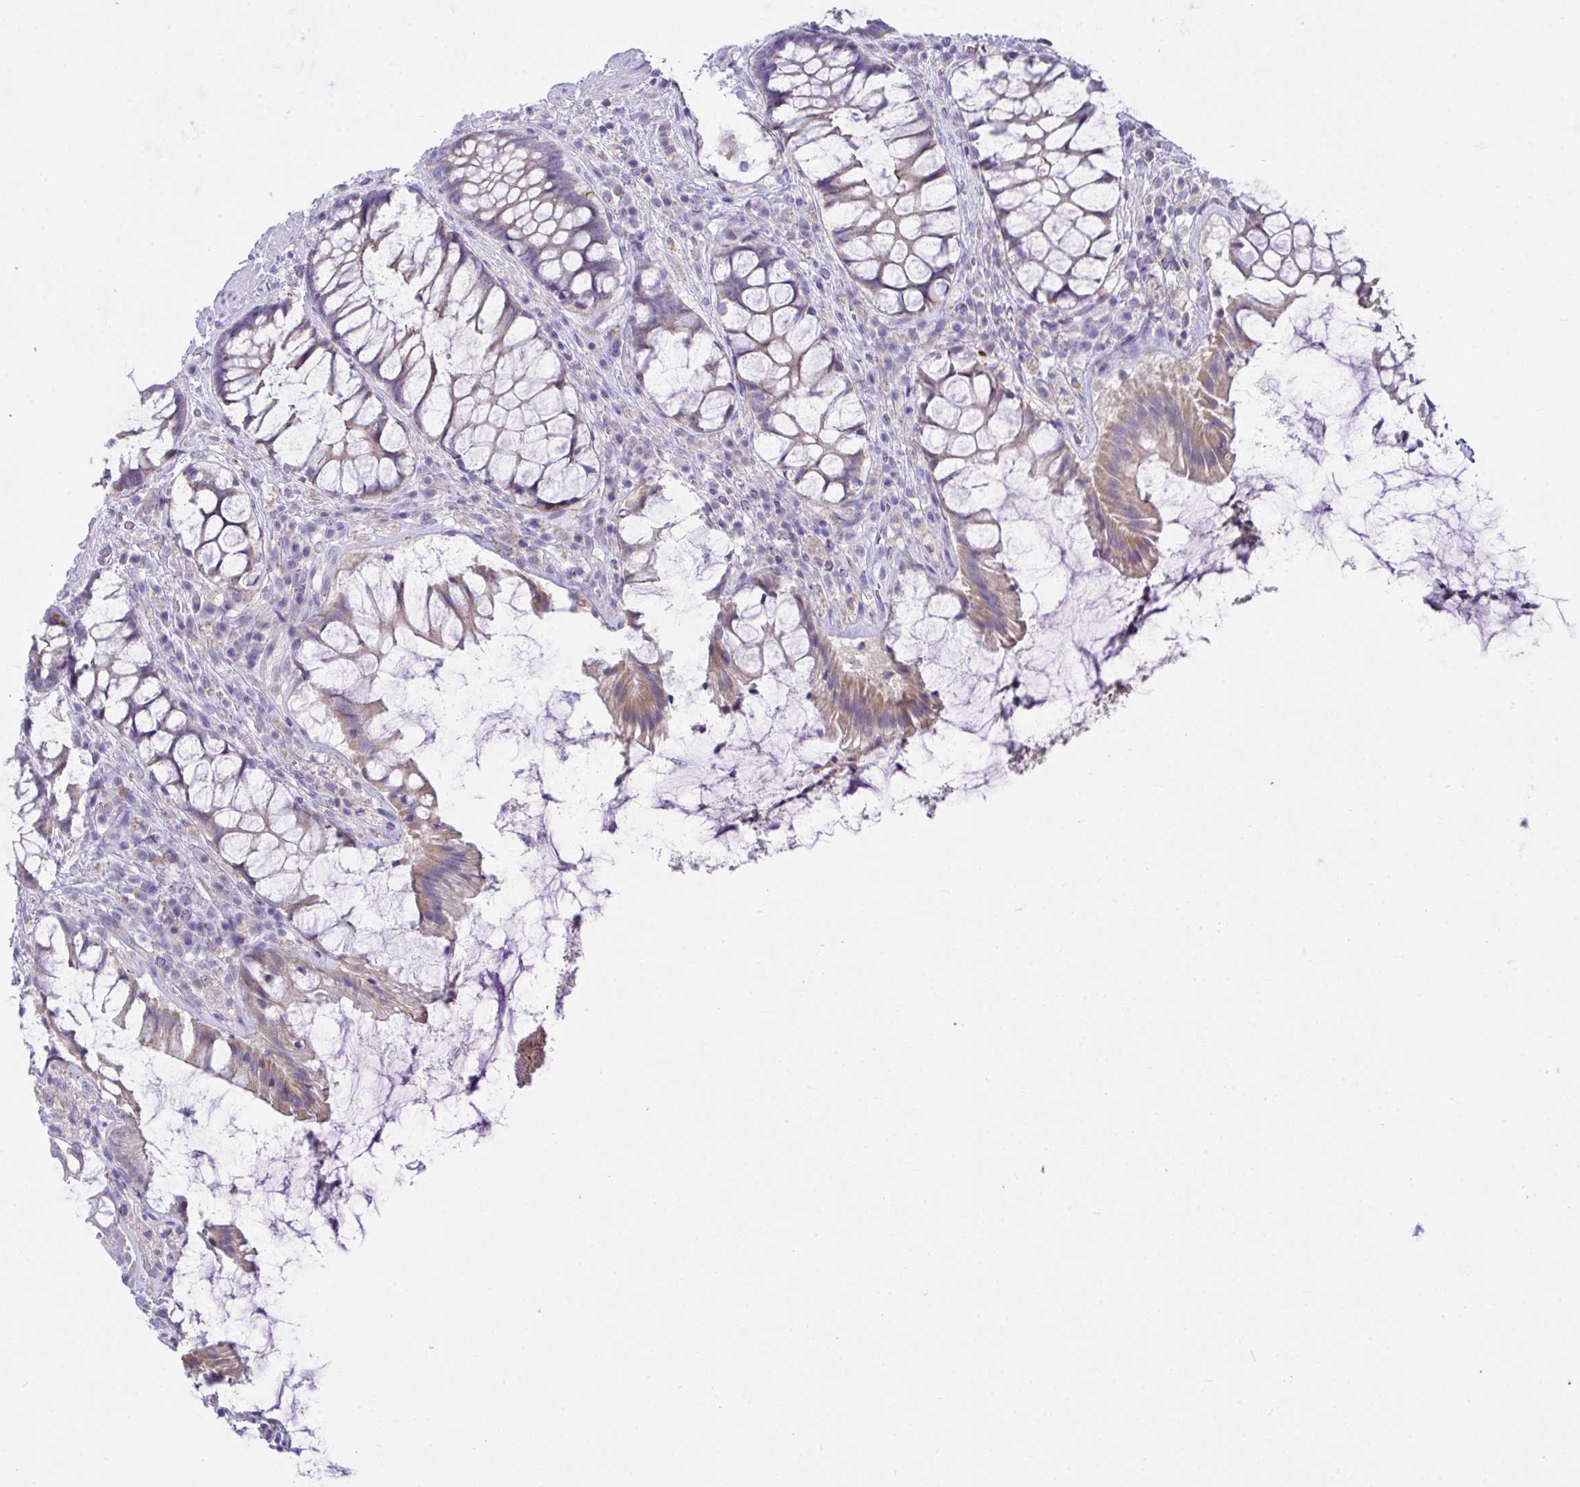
{"staining": {"intensity": "moderate", "quantity": "25%-75%", "location": "cytoplasmic/membranous"}, "tissue": "rectum", "cell_type": "Glandular cells", "image_type": "normal", "snomed": [{"axis": "morphology", "description": "Normal tissue, NOS"}, {"axis": "topography", "description": "Rectum"}], "caption": "Rectum stained for a protein (brown) reveals moderate cytoplasmic/membranous positive positivity in approximately 25%-75% of glandular cells.", "gene": "PLA2G12B", "patient": {"sex": "female", "age": 58}}